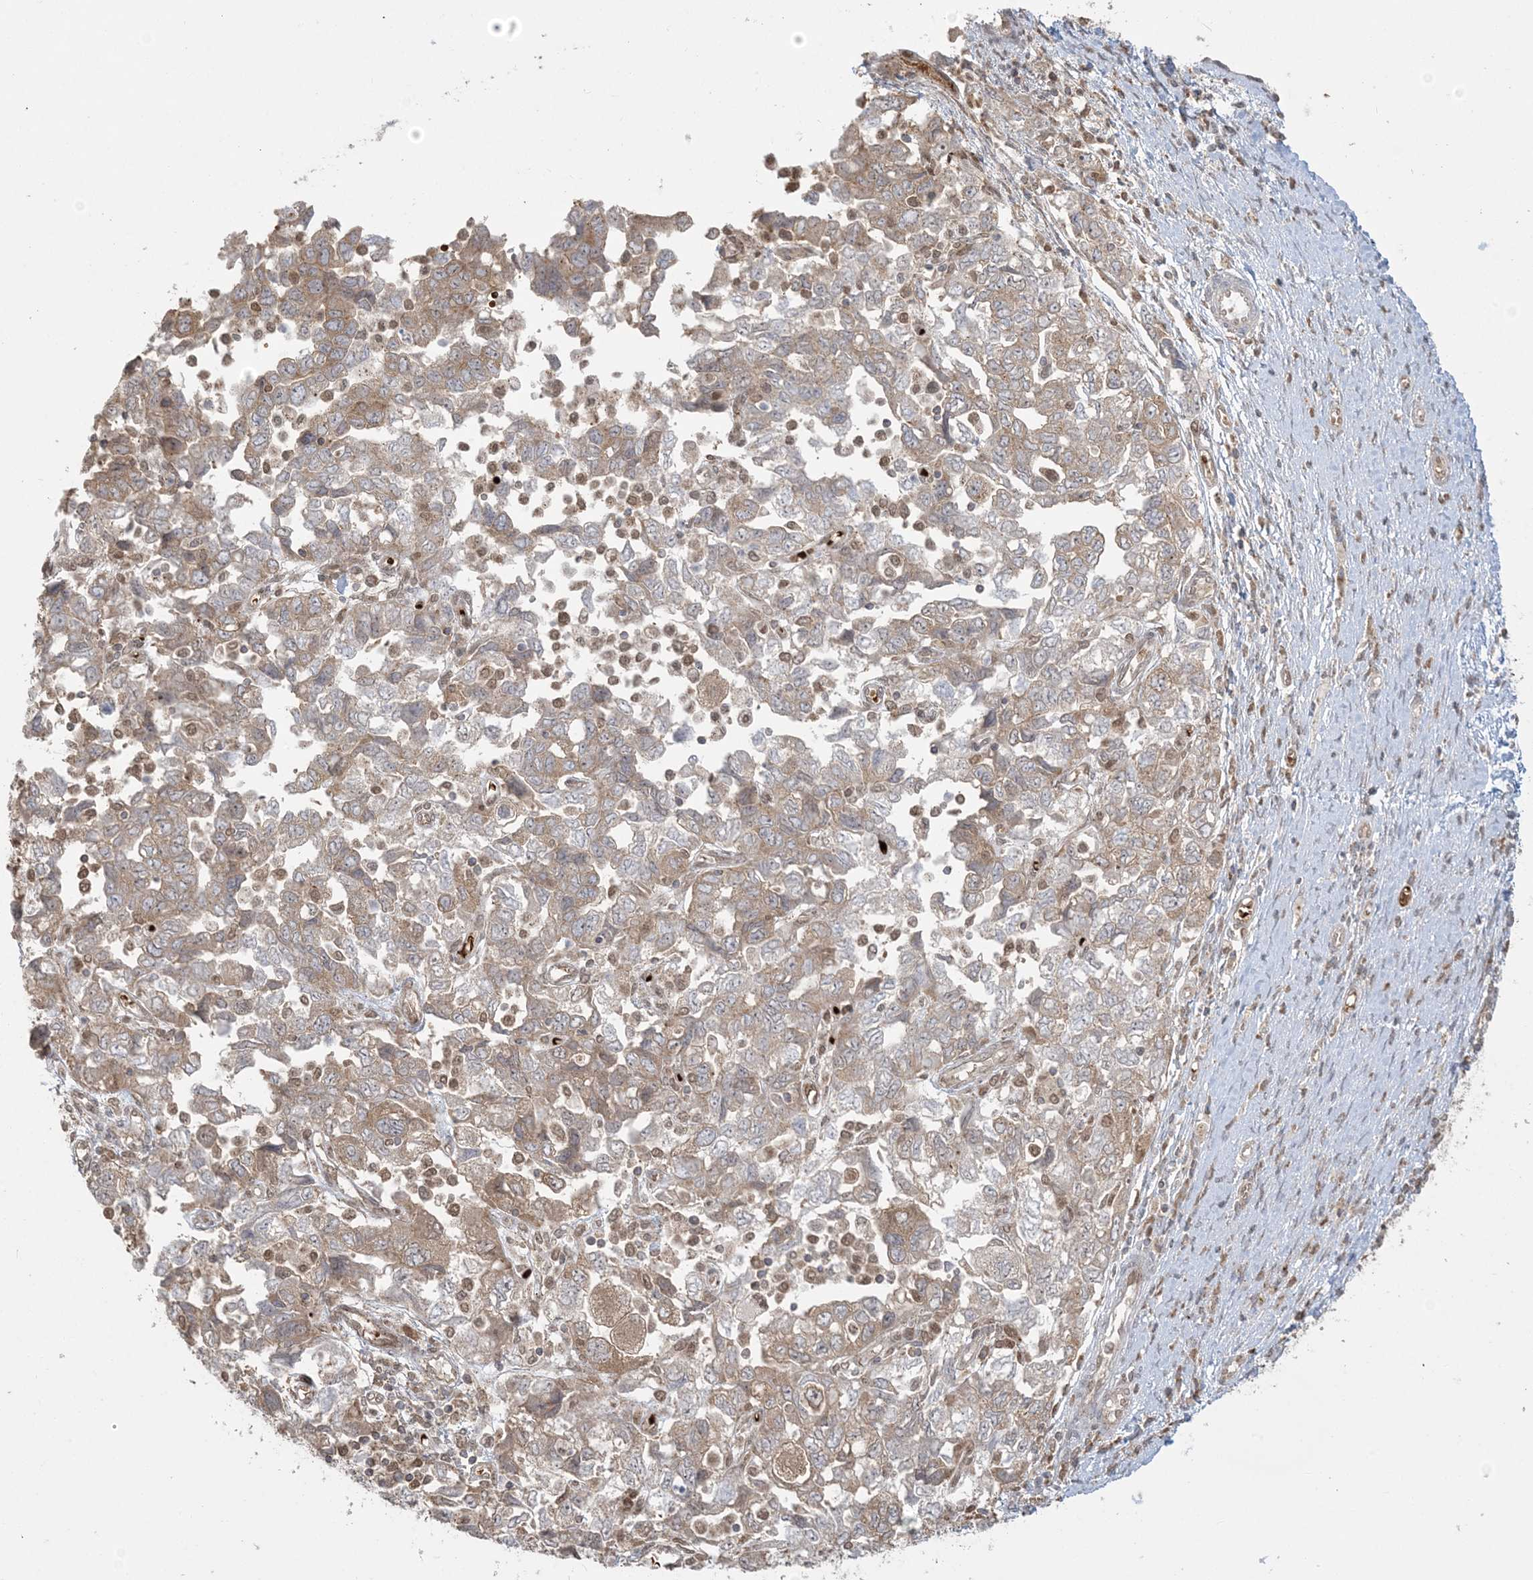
{"staining": {"intensity": "moderate", "quantity": "25%-75%", "location": "cytoplasmic/membranous"}, "tissue": "ovarian cancer", "cell_type": "Tumor cells", "image_type": "cancer", "snomed": [{"axis": "morphology", "description": "Carcinoma, NOS"}, {"axis": "morphology", "description": "Cystadenocarcinoma, serous, NOS"}, {"axis": "topography", "description": "Ovary"}], "caption": "Human ovarian cancer stained for a protein (brown) reveals moderate cytoplasmic/membranous positive staining in about 25%-75% of tumor cells.", "gene": "ABCF3", "patient": {"sex": "female", "age": 69}}